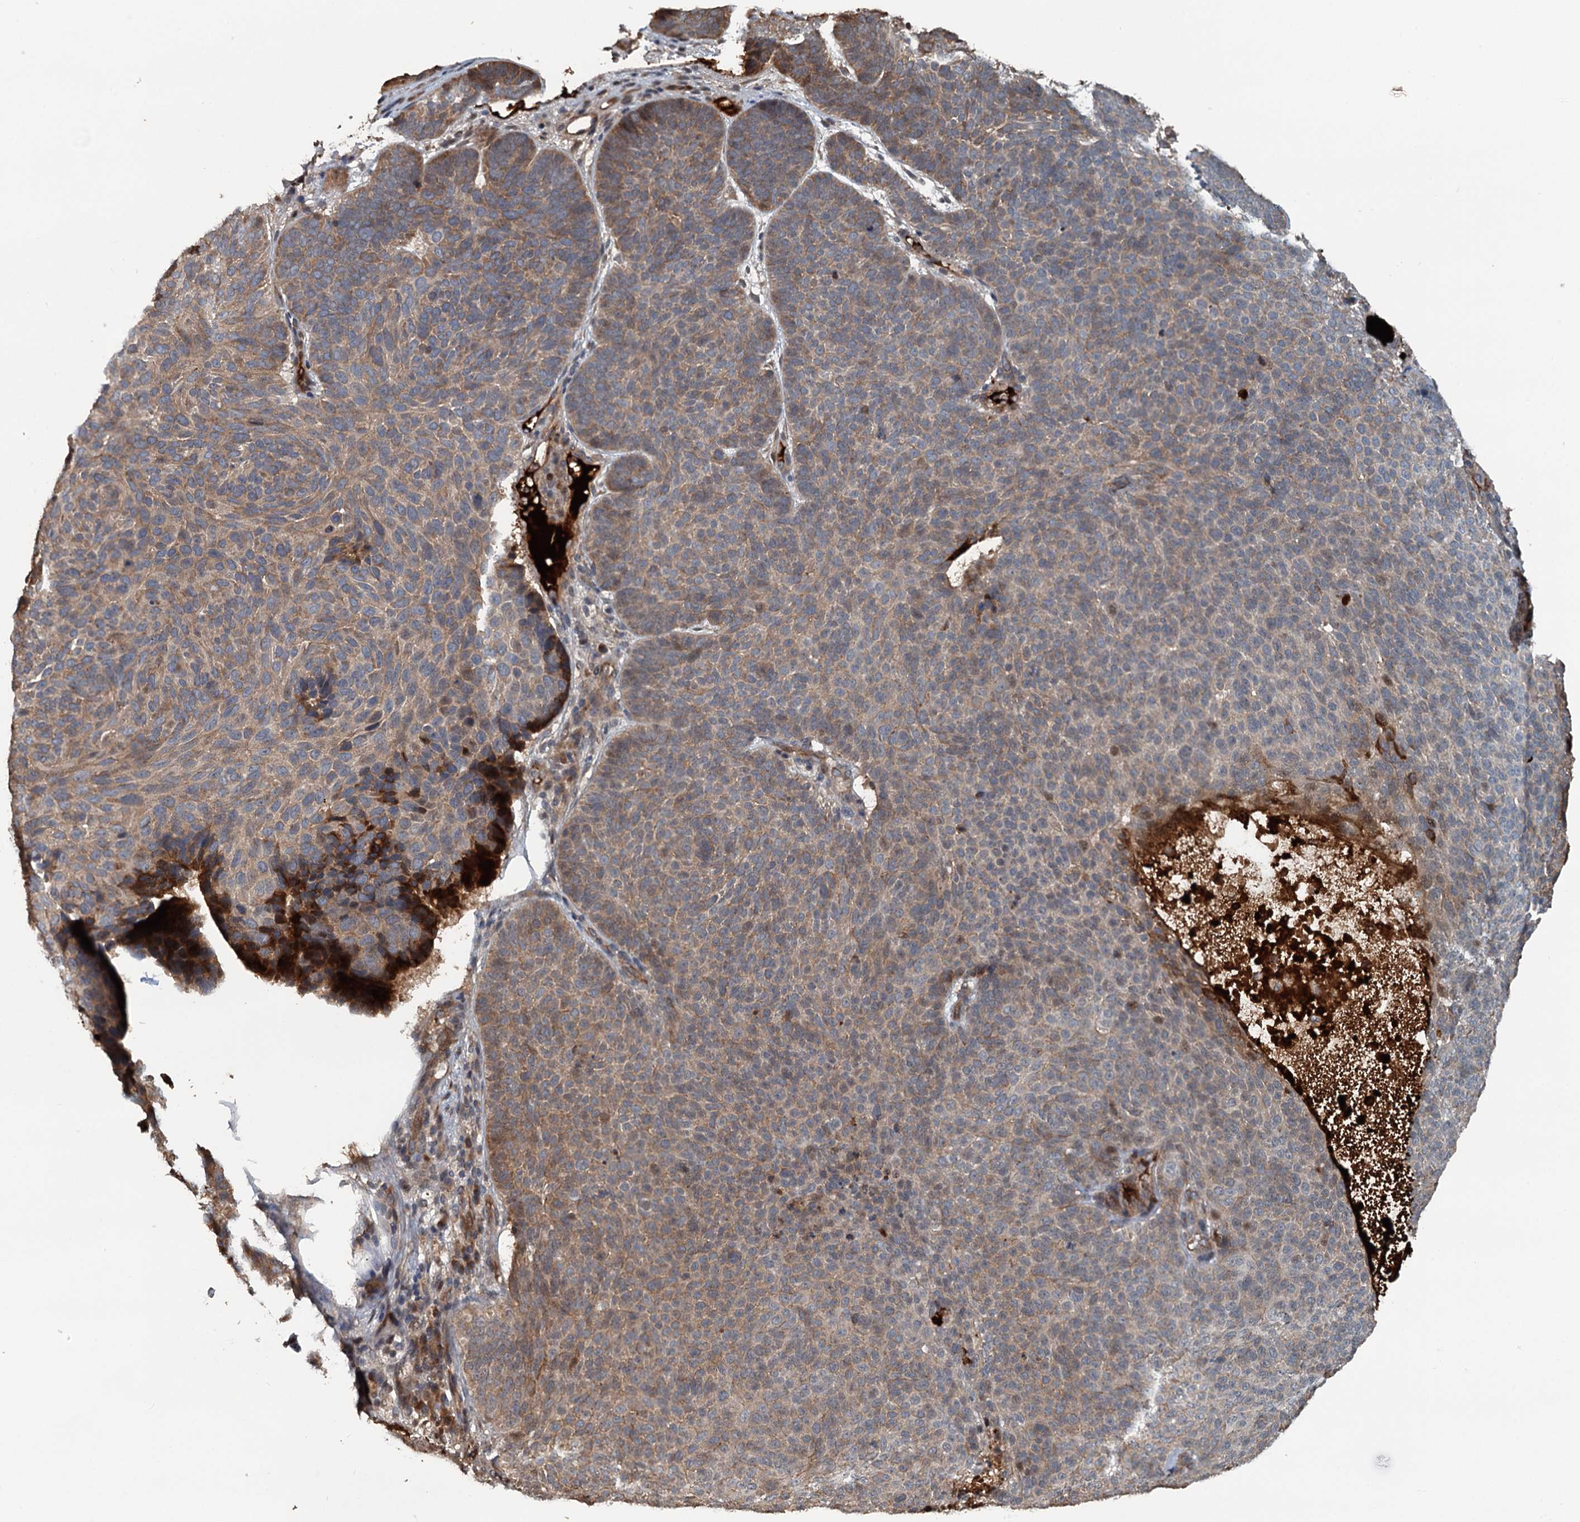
{"staining": {"intensity": "moderate", "quantity": "<25%", "location": "cytoplasmic/membranous"}, "tissue": "skin cancer", "cell_type": "Tumor cells", "image_type": "cancer", "snomed": [{"axis": "morphology", "description": "Basal cell carcinoma"}, {"axis": "topography", "description": "Skin"}], "caption": "Moderate cytoplasmic/membranous staining for a protein is seen in approximately <25% of tumor cells of skin cancer using IHC.", "gene": "TEDC1", "patient": {"sex": "male", "age": 85}}